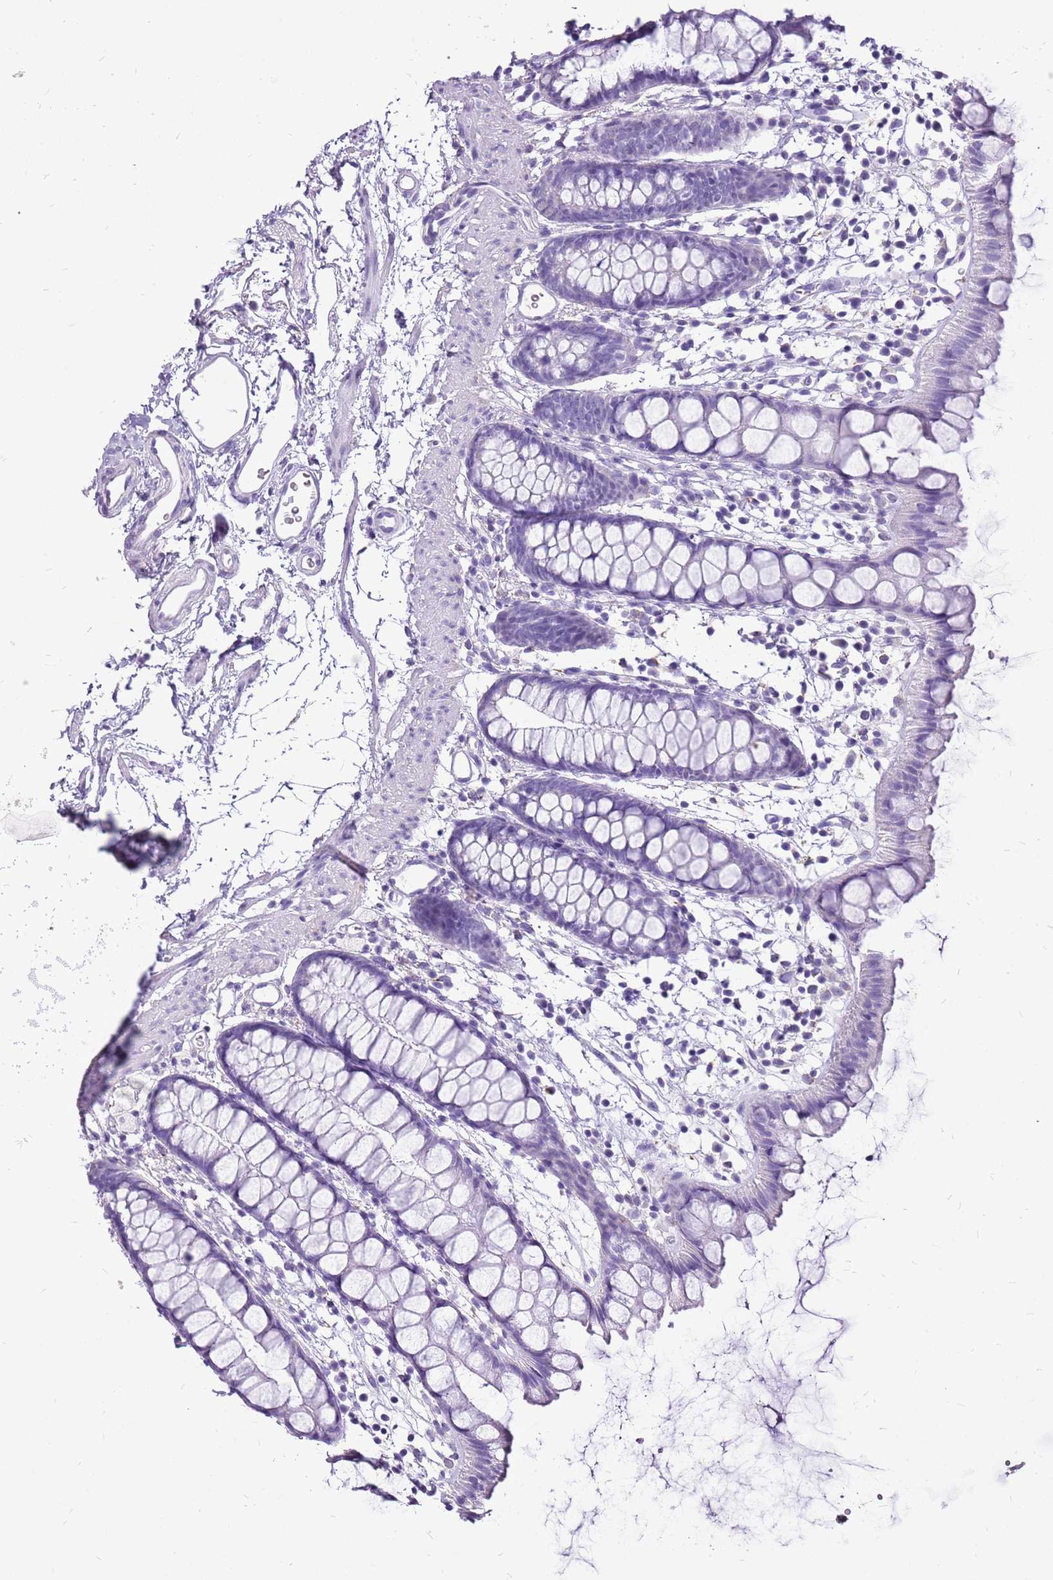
{"staining": {"intensity": "negative", "quantity": "none", "location": "none"}, "tissue": "rectum", "cell_type": "Glandular cells", "image_type": "normal", "snomed": [{"axis": "morphology", "description": "Normal tissue, NOS"}, {"axis": "topography", "description": "Rectum"}], "caption": "The photomicrograph shows no significant staining in glandular cells of rectum. Nuclei are stained in blue.", "gene": "ACSS3", "patient": {"sex": "female", "age": 65}}